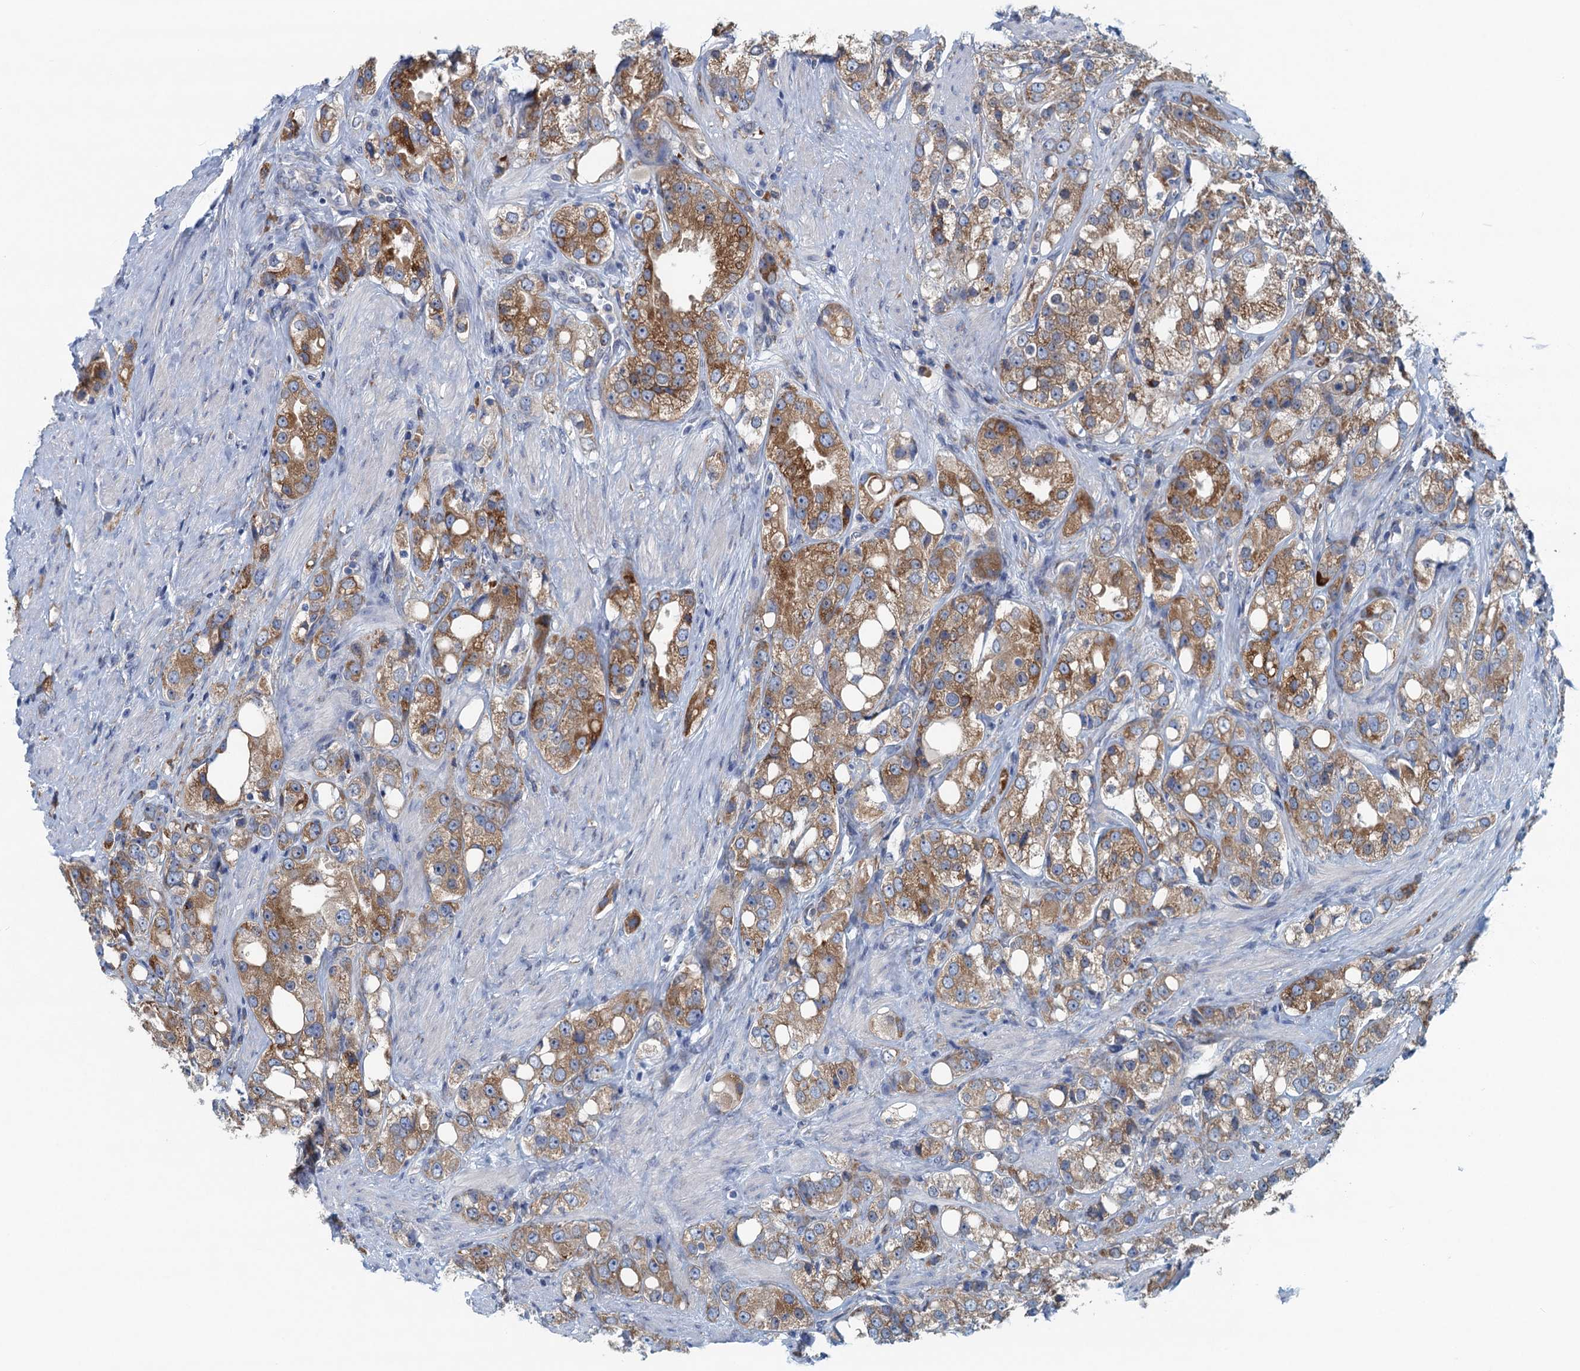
{"staining": {"intensity": "moderate", "quantity": ">75%", "location": "cytoplasmic/membranous"}, "tissue": "prostate cancer", "cell_type": "Tumor cells", "image_type": "cancer", "snomed": [{"axis": "morphology", "description": "Adenocarcinoma, NOS"}, {"axis": "topography", "description": "Prostate"}], "caption": "Protein analysis of prostate cancer tissue shows moderate cytoplasmic/membranous positivity in about >75% of tumor cells.", "gene": "MYDGF", "patient": {"sex": "male", "age": 79}}